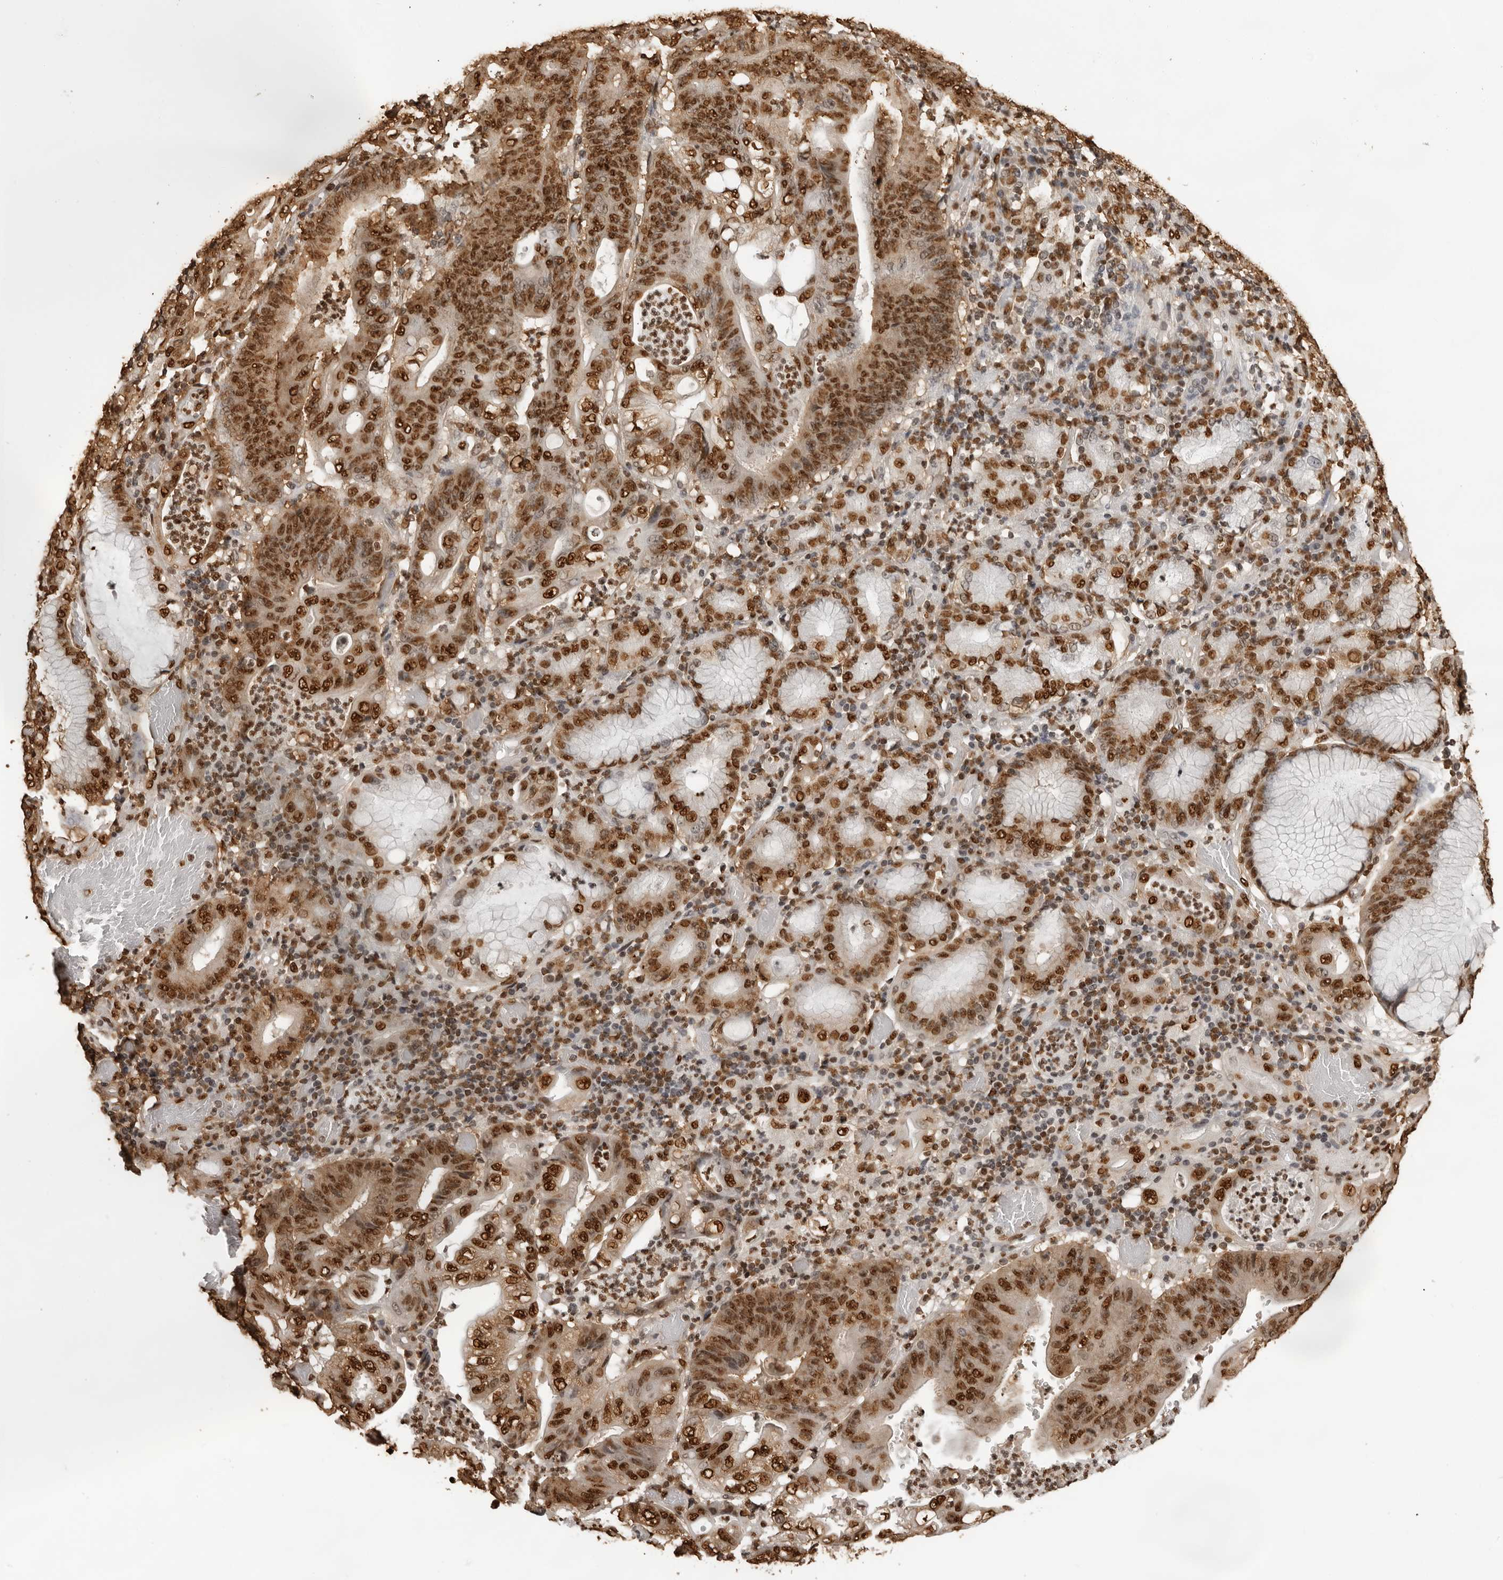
{"staining": {"intensity": "strong", "quantity": ">75%", "location": "nuclear"}, "tissue": "stomach cancer", "cell_type": "Tumor cells", "image_type": "cancer", "snomed": [{"axis": "morphology", "description": "Adenocarcinoma, NOS"}, {"axis": "topography", "description": "Stomach"}], "caption": "About >75% of tumor cells in human adenocarcinoma (stomach) demonstrate strong nuclear protein positivity as visualized by brown immunohistochemical staining.", "gene": "ZFP91", "patient": {"sex": "female", "age": 73}}